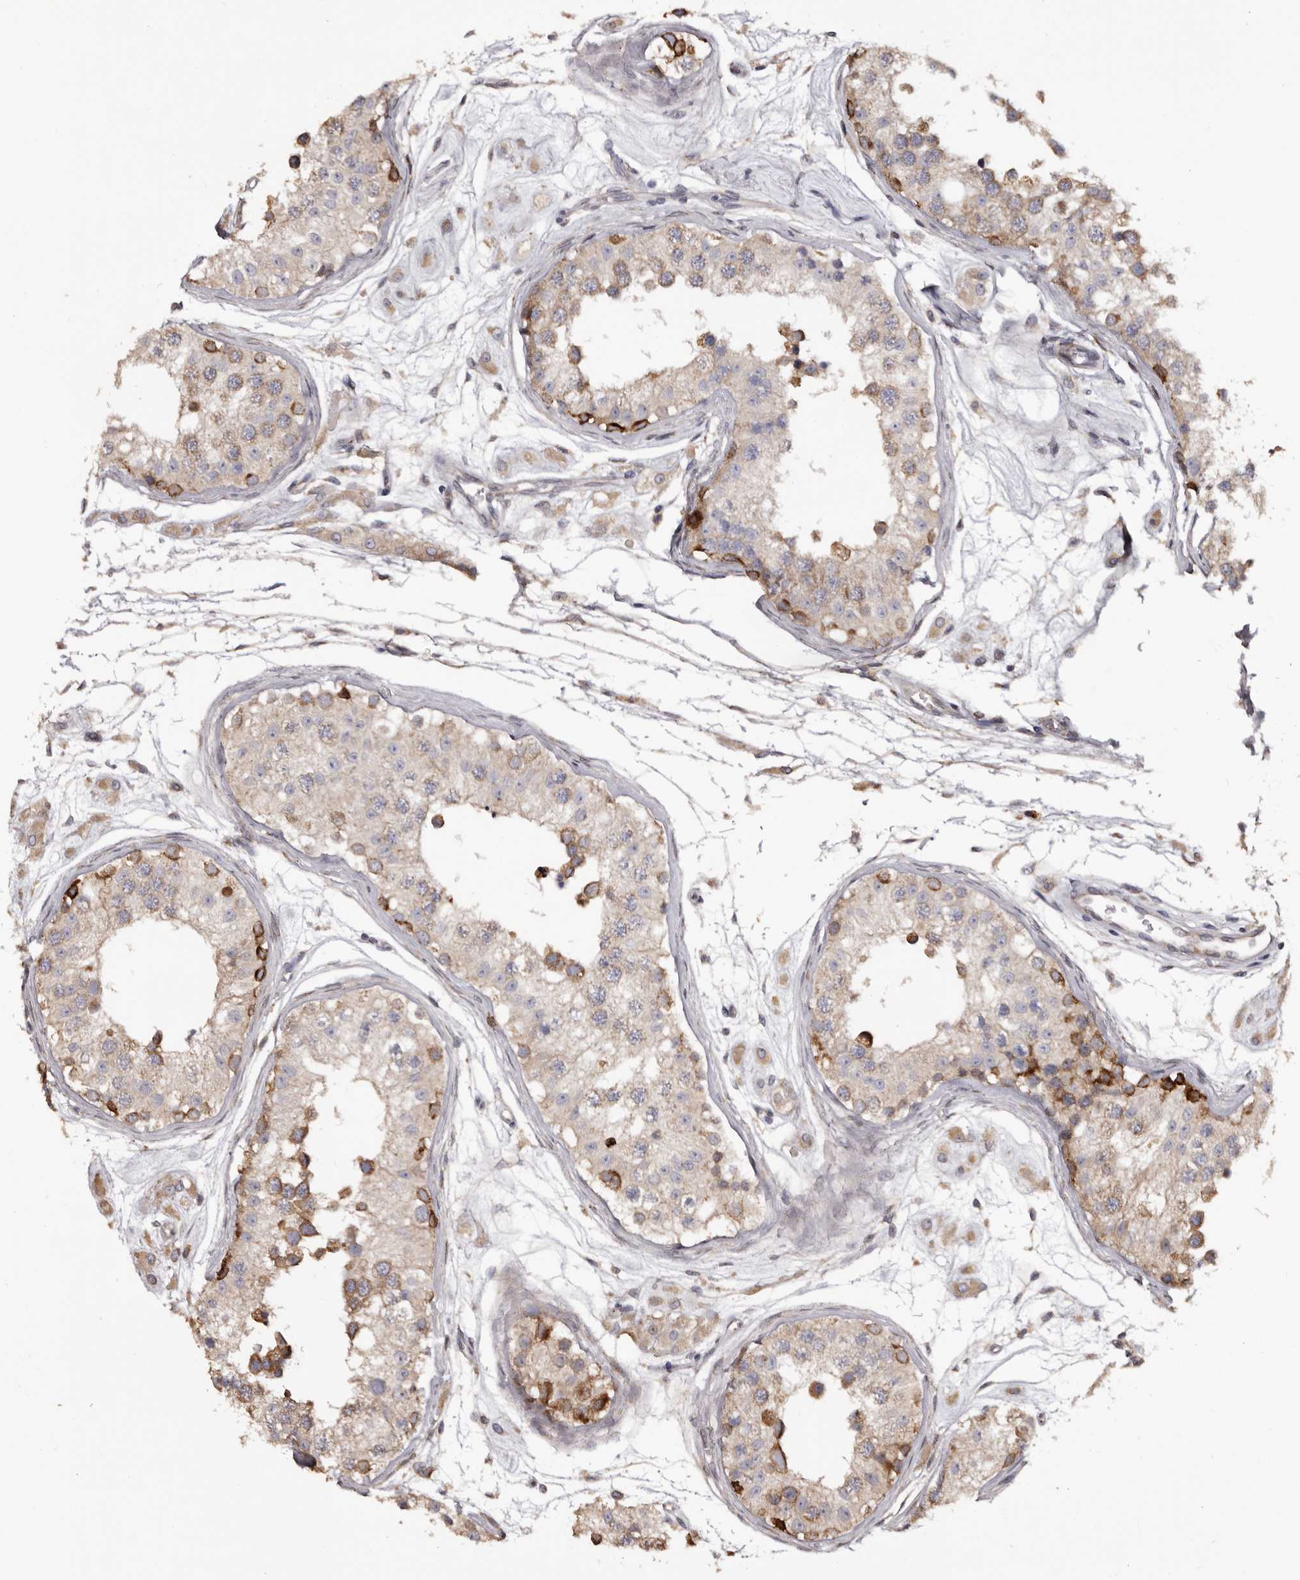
{"staining": {"intensity": "moderate", "quantity": ">75%", "location": "cytoplasmic/membranous"}, "tissue": "testis", "cell_type": "Cells in seminiferous ducts", "image_type": "normal", "snomed": [{"axis": "morphology", "description": "Normal tissue, NOS"}, {"axis": "morphology", "description": "Adenocarcinoma, metastatic, NOS"}, {"axis": "topography", "description": "Testis"}], "caption": "A medium amount of moderate cytoplasmic/membranous expression is appreciated in about >75% of cells in seminiferous ducts in unremarkable testis. (DAB (3,3'-diaminobenzidine) IHC, brown staining for protein, blue staining for nuclei).", "gene": "PIGX", "patient": {"sex": "male", "age": 26}}